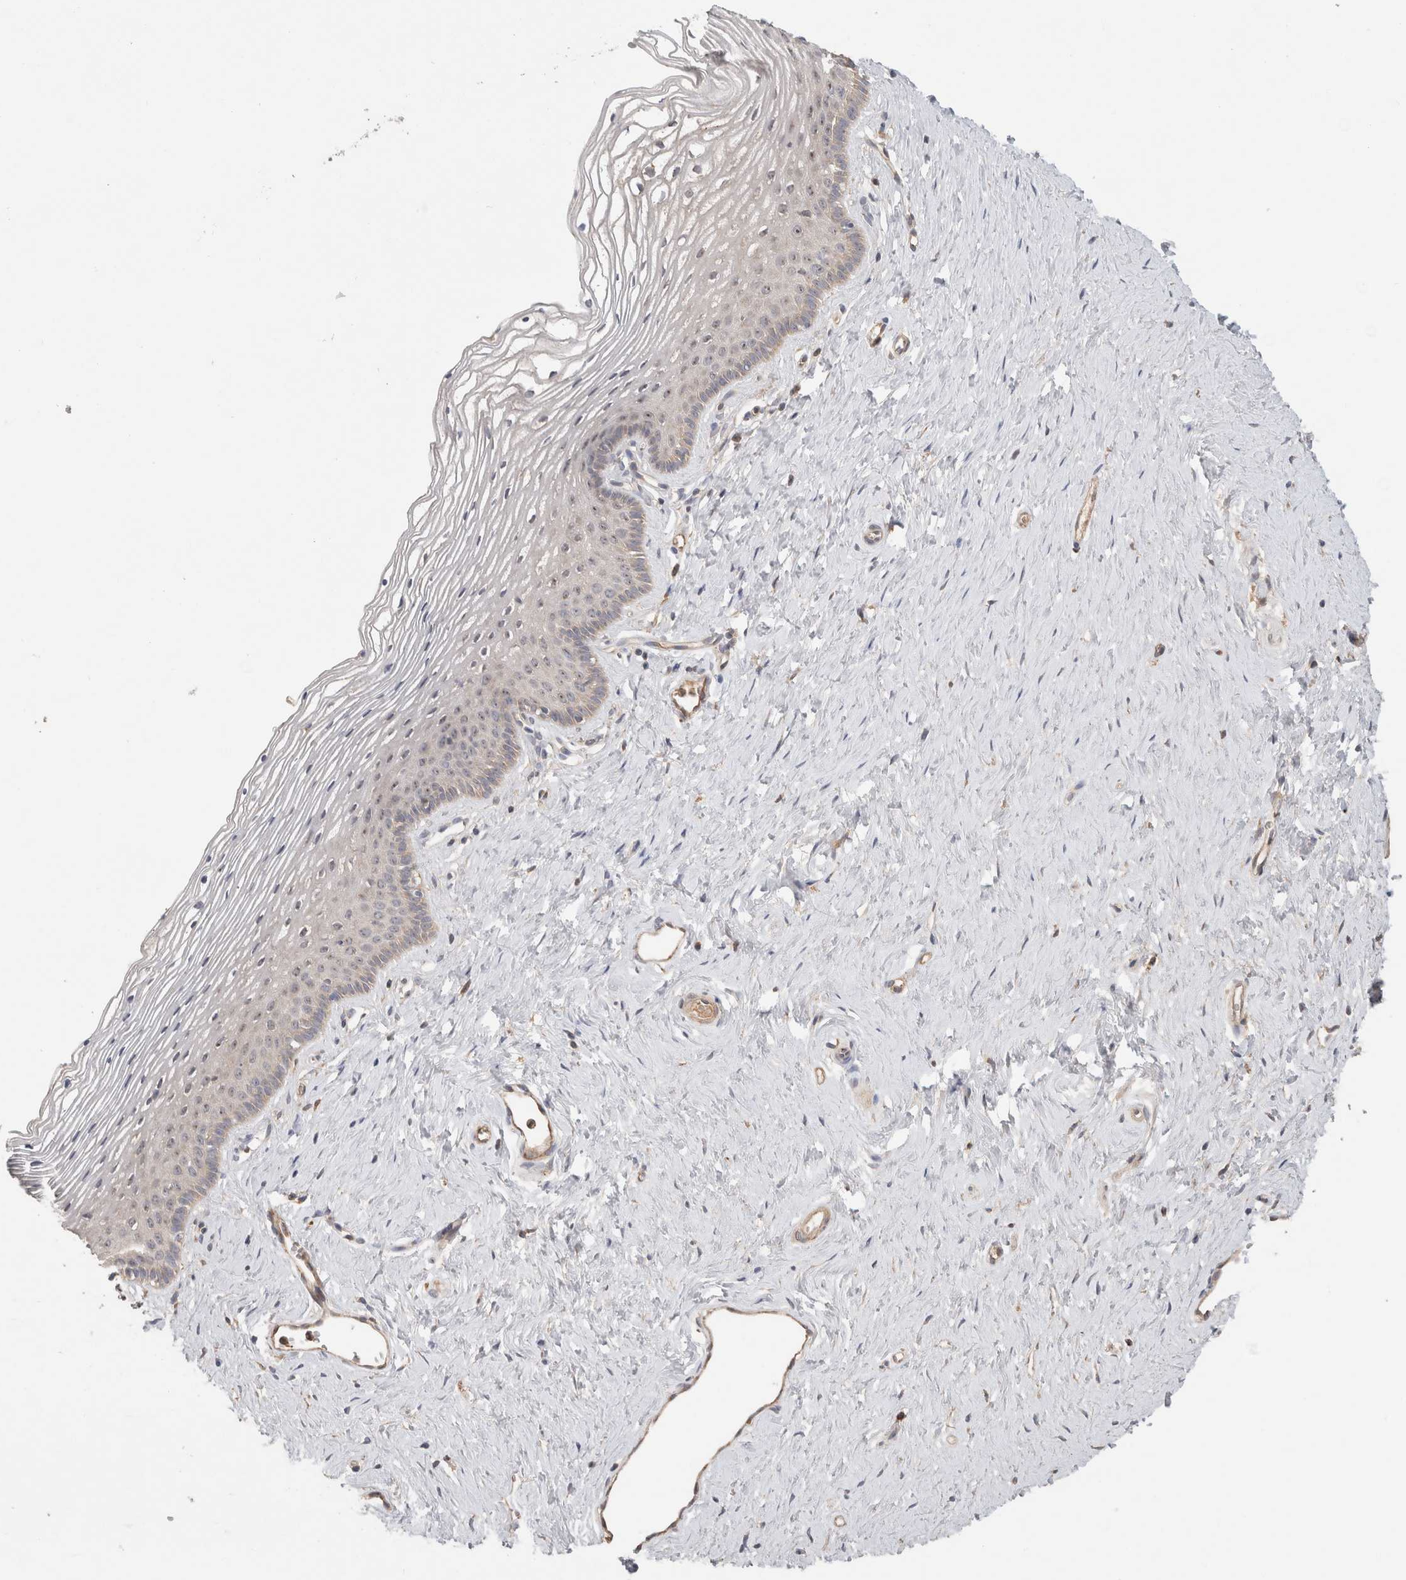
{"staining": {"intensity": "weak", "quantity": "<25%", "location": "nuclear"}, "tissue": "vagina", "cell_type": "Squamous epithelial cells", "image_type": "normal", "snomed": [{"axis": "morphology", "description": "Normal tissue, NOS"}, {"axis": "topography", "description": "Vagina"}], "caption": "Immunohistochemistry of unremarkable human vagina demonstrates no staining in squamous epithelial cells.", "gene": "C8orf44", "patient": {"sex": "female", "age": 32}}